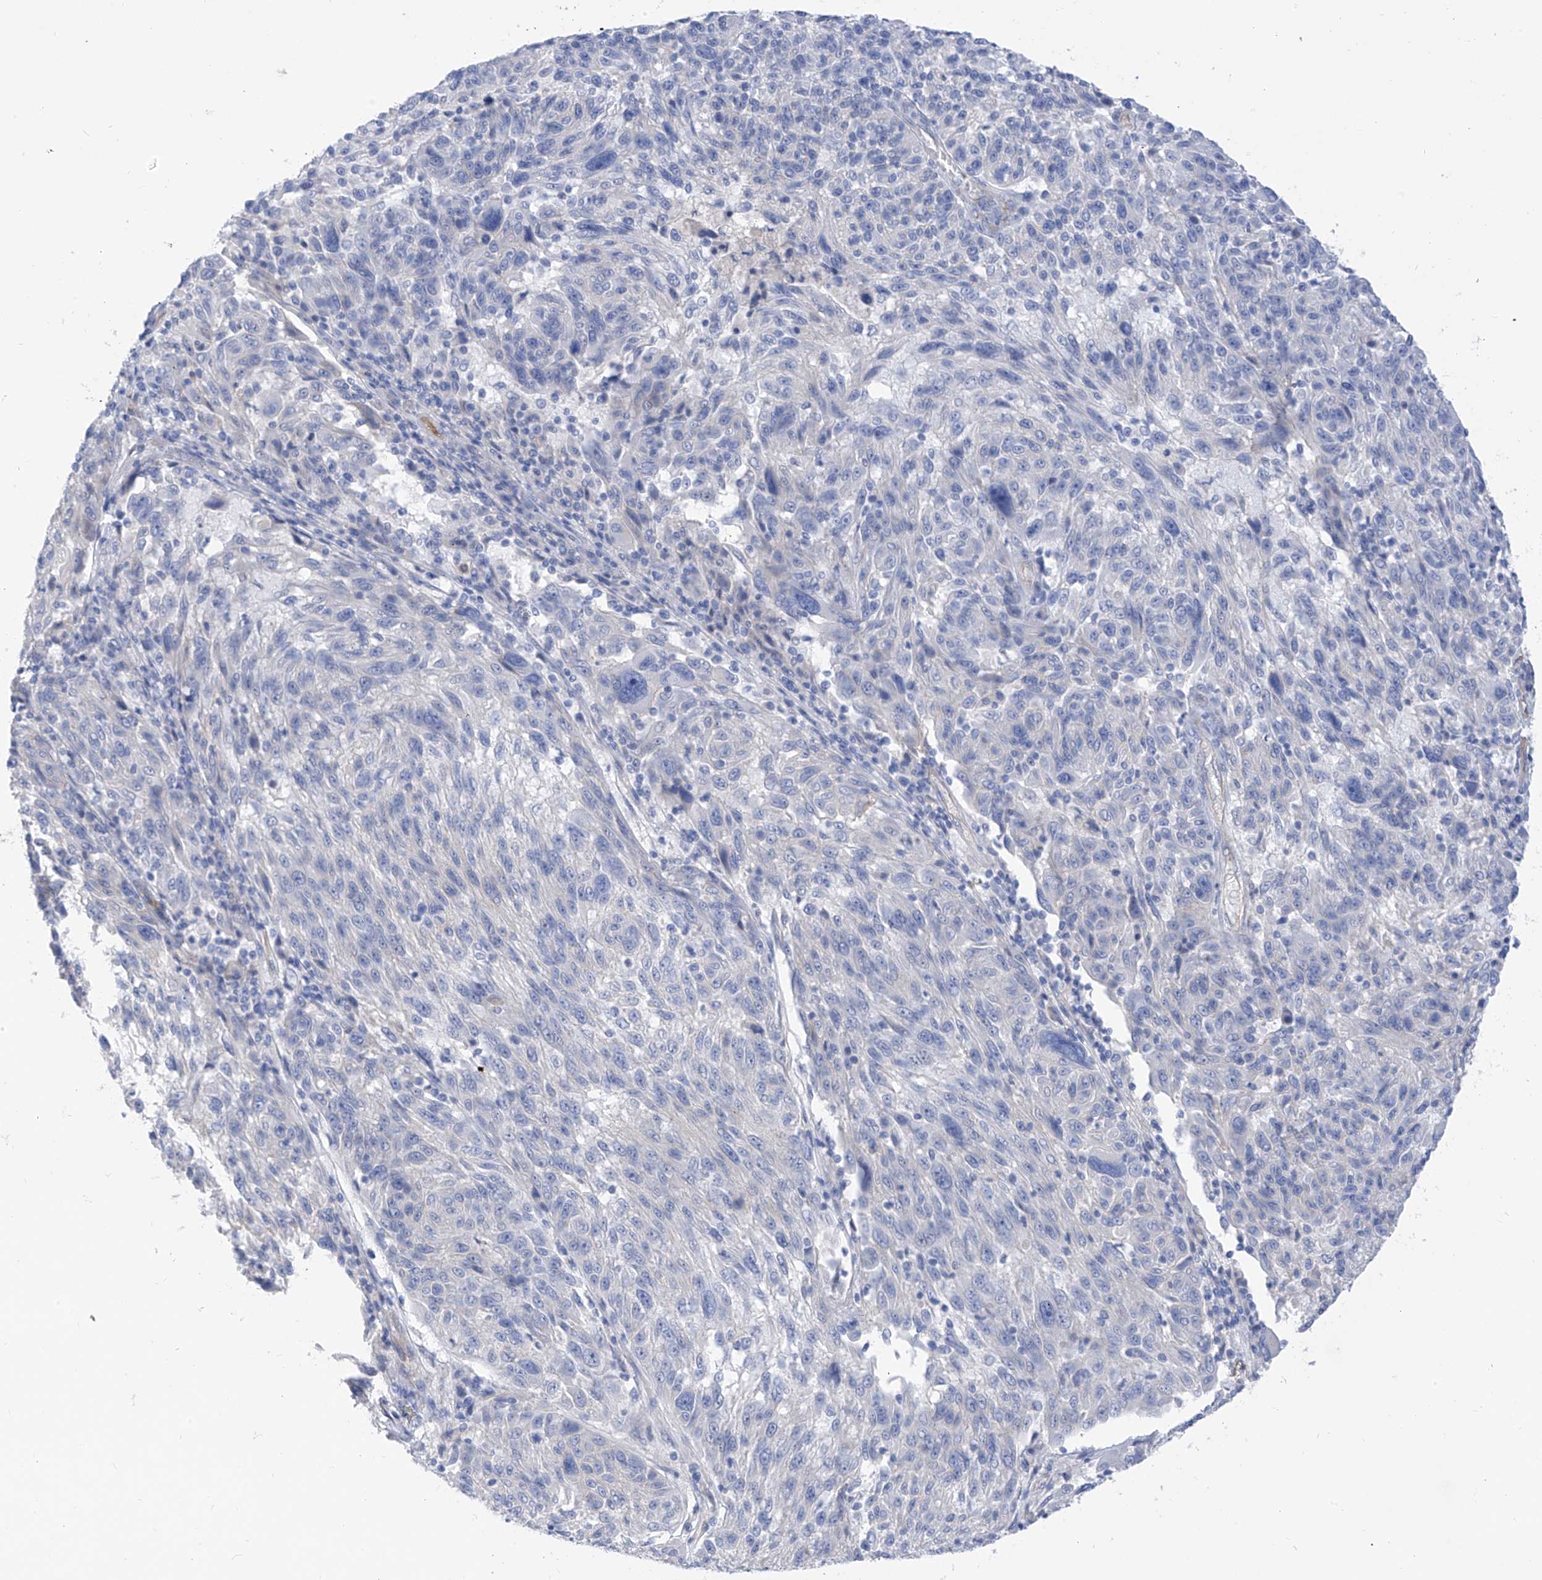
{"staining": {"intensity": "negative", "quantity": "none", "location": "none"}, "tissue": "melanoma", "cell_type": "Tumor cells", "image_type": "cancer", "snomed": [{"axis": "morphology", "description": "Malignant melanoma, NOS"}, {"axis": "topography", "description": "Skin"}], "caption": "Immunohistochemistry (IHC) histopathology image of neoplastic tissue: human malignant melanoma stained with DAB (3,3'-diaminobenzidine) demonstrates no significant protein positivity in tumor cells. (DAB immunohistochemistry, high magnification).", "gene": "ITGA9", "patient": {"sex": "male", "age": 53}}